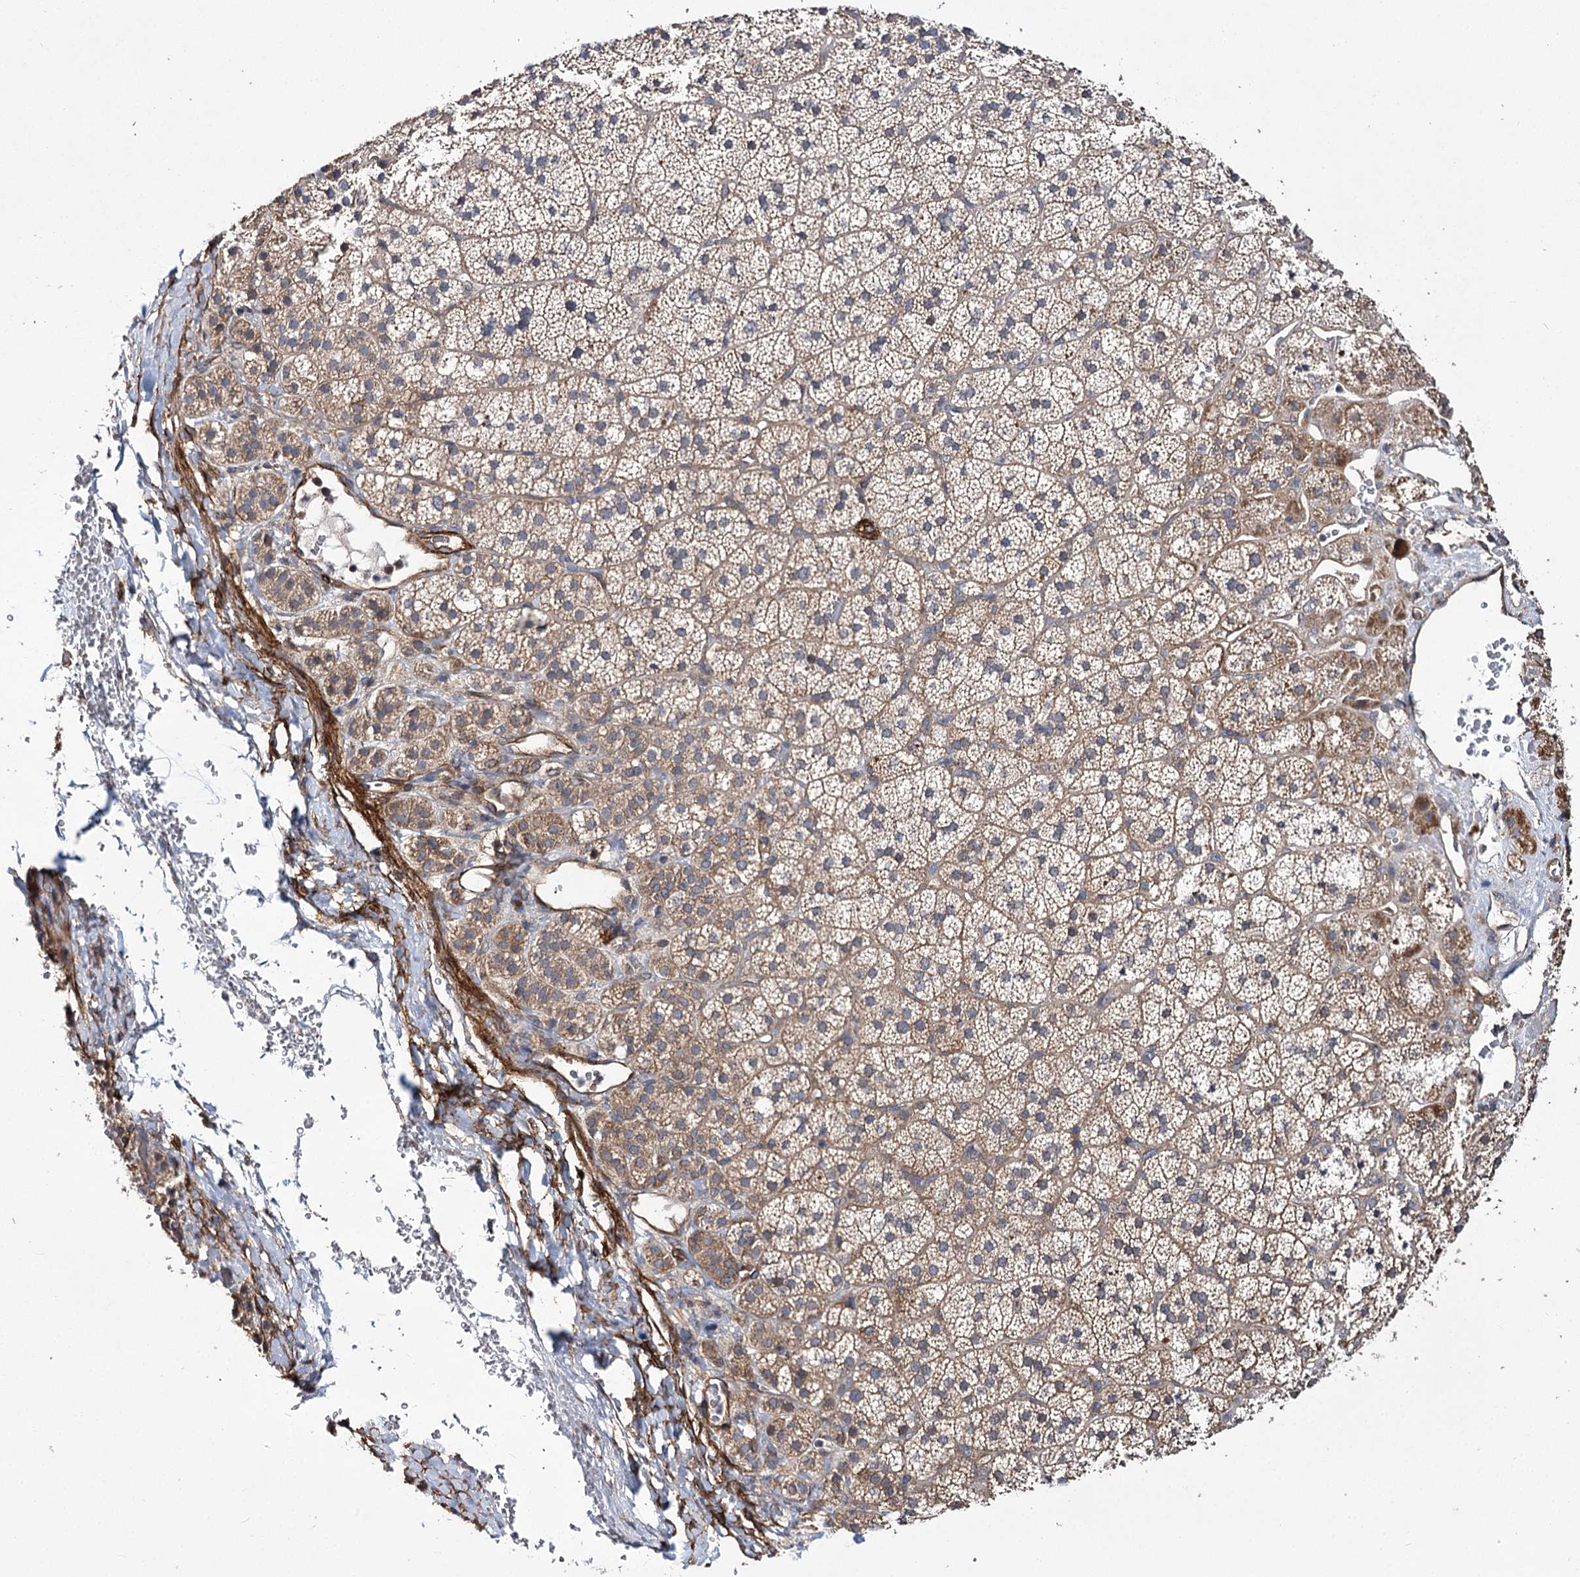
{"staining": {"intensity": "weak", "quantity": "25%-75%", "location": "cytoplasmic/membranous"}, "tissue": "adrenal gland", "cell_type": "Glandular cells", "image_type": "normal", "snomed": [{"axis": "morphology", "description": "Normal tissue, NOS"}, {"axis": "topography", "description": "Adrenal gland"}], "caption": "The immunohistochemical stain highlights weak cytoplasmic/membranous staining in glandular cells of unremarkable adrenal gland. The staining is performed using DAB brown chromogen to label protein expression. The nuclei are counter-stained blue using hematoxylin.", "gene": "MYO1C", "patient": {"sex": "female", "age": 44}}